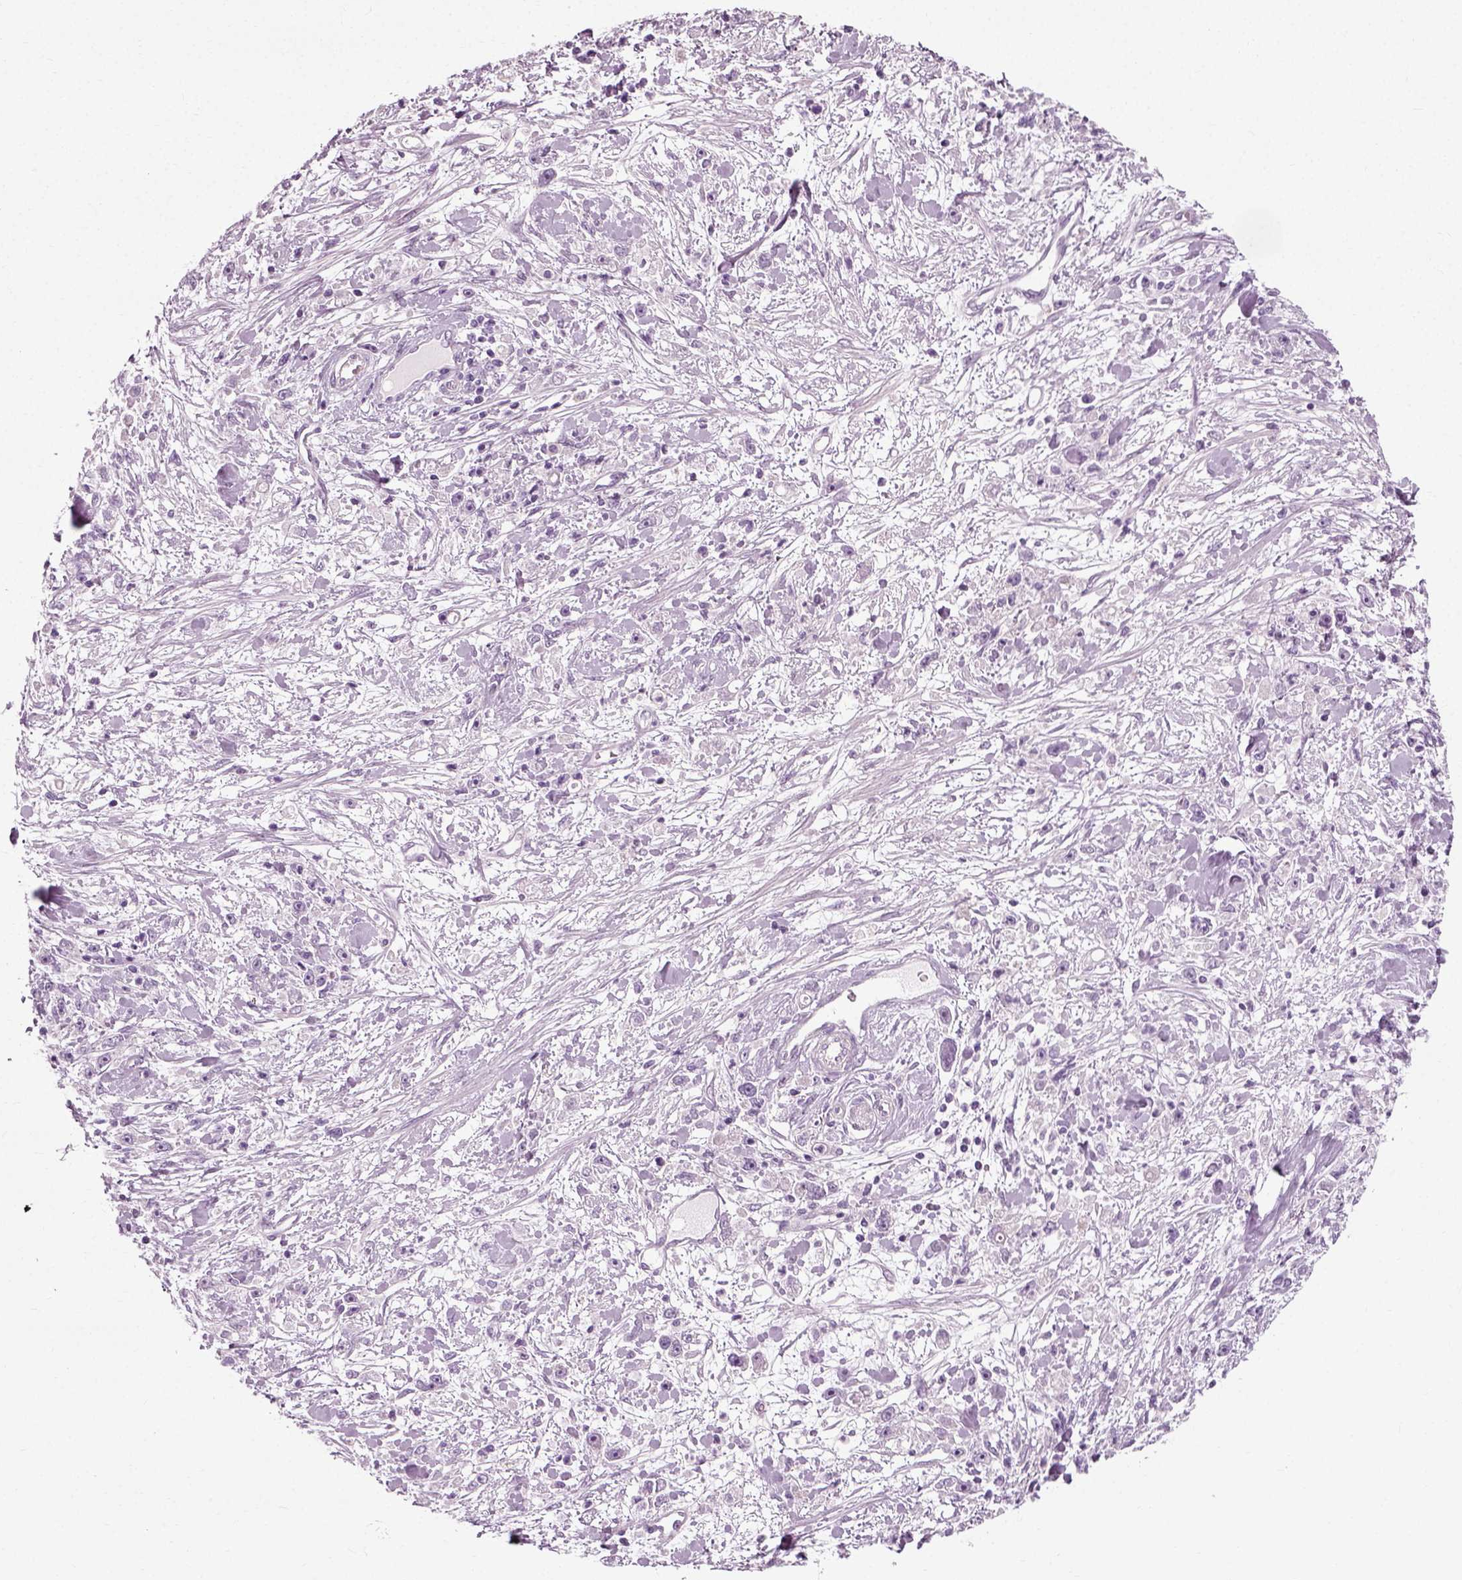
{"staining": {"intensity": "negative", "quantity": "none", "location": "none"}, "tissue": "stomach cancer", "cell_type": "Tumor cells", "image_type": "cancer", "snomed": [{"axis": "morphology", "description": "Adenocarcinoma, NOS"}, {"axis": "topography", "description": "Stomach"}], "caption": "DAB (3,3'-diaminobenzidine) immunohistochemical staining of adenocarcinoma (stomach) reveals no significant expression in tumor cells.", "gene": "SCG5", "patient": {"sex": "female", "age": 59}}